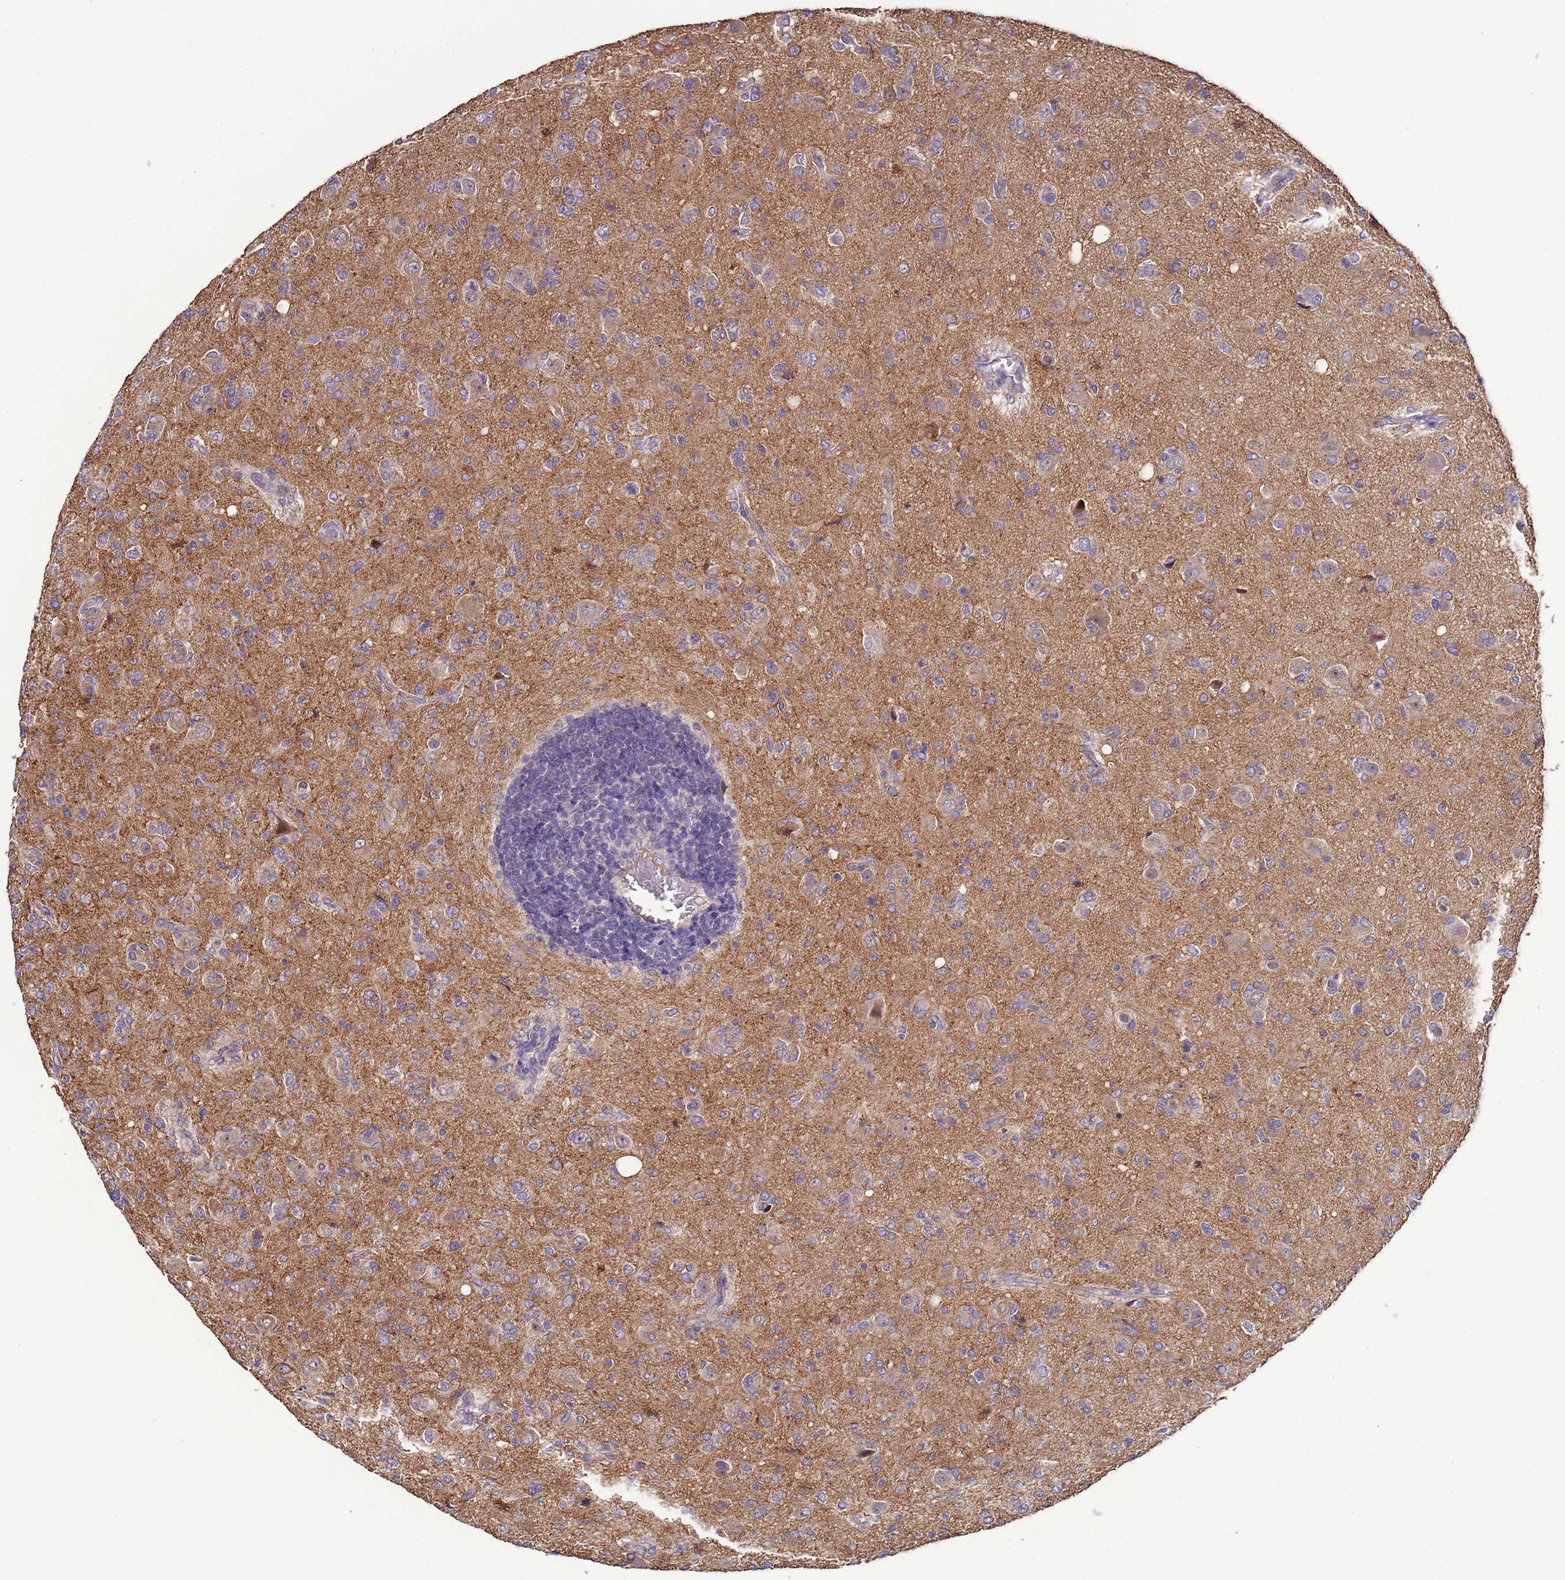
{"staining": {"intensity": "negative", "quantity": "none", "location": "none"}, "tissue": "glioma", "cell_type": "Tumor cells", "image_type": "cancer", "snomed": [{"axis": "morphology", "description": "Glioma, malignant, High grade"}, {"axis": "topography", "description": "Brain"}], "caption": "An immunohistochemistry (IHC) histopathology image of malignant high-grade glioma is shown. There is no staining in tumor cells of malignant high-grade glioma. (DAB (3,3'-diaminobenzidine) IHC visualized using brightfield microscopy, high magnification).", "gene": "CLHC1", "patient": {"sex": "female", "age": 57}}